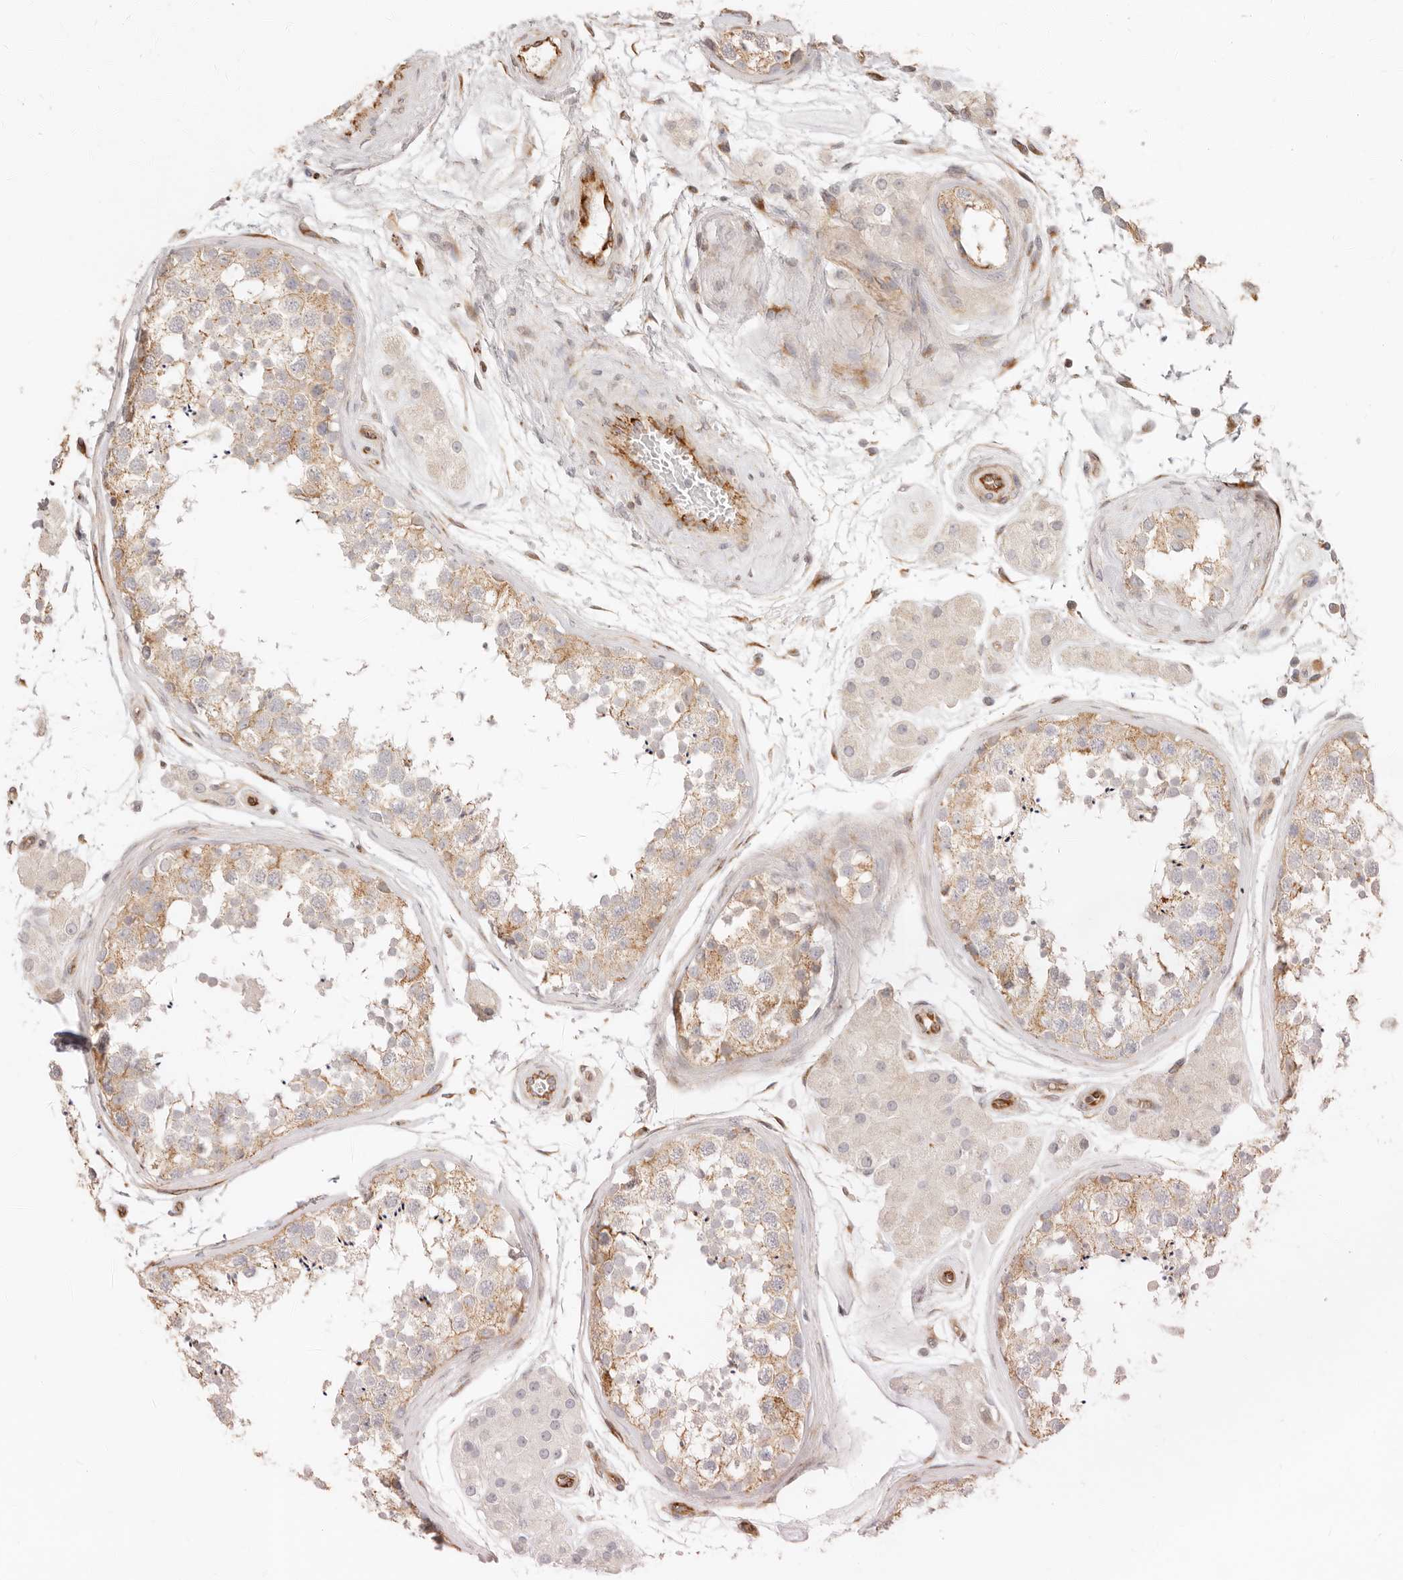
{"staining": {"intensity": "moderate", "quantity": "25%-75%", "location": "cytoplasmic/membranous"}, "tissue": "testis", "cell_type": "Cells in seminiferous ducts", "image_type": "normal", "snomed": [{"axis": "morphology", "description": "Normal tissue, NOS"}, {"axis": "topography", "description": "Testis"}], "caption": "Cells in seminiferous ducts reveal medium levels of moderate cytoplasmic/membranous expression in about 25%-75% of cells in normal testis.", "gene": "SASS6", "patient": {"sex": "male", "age": 56}}